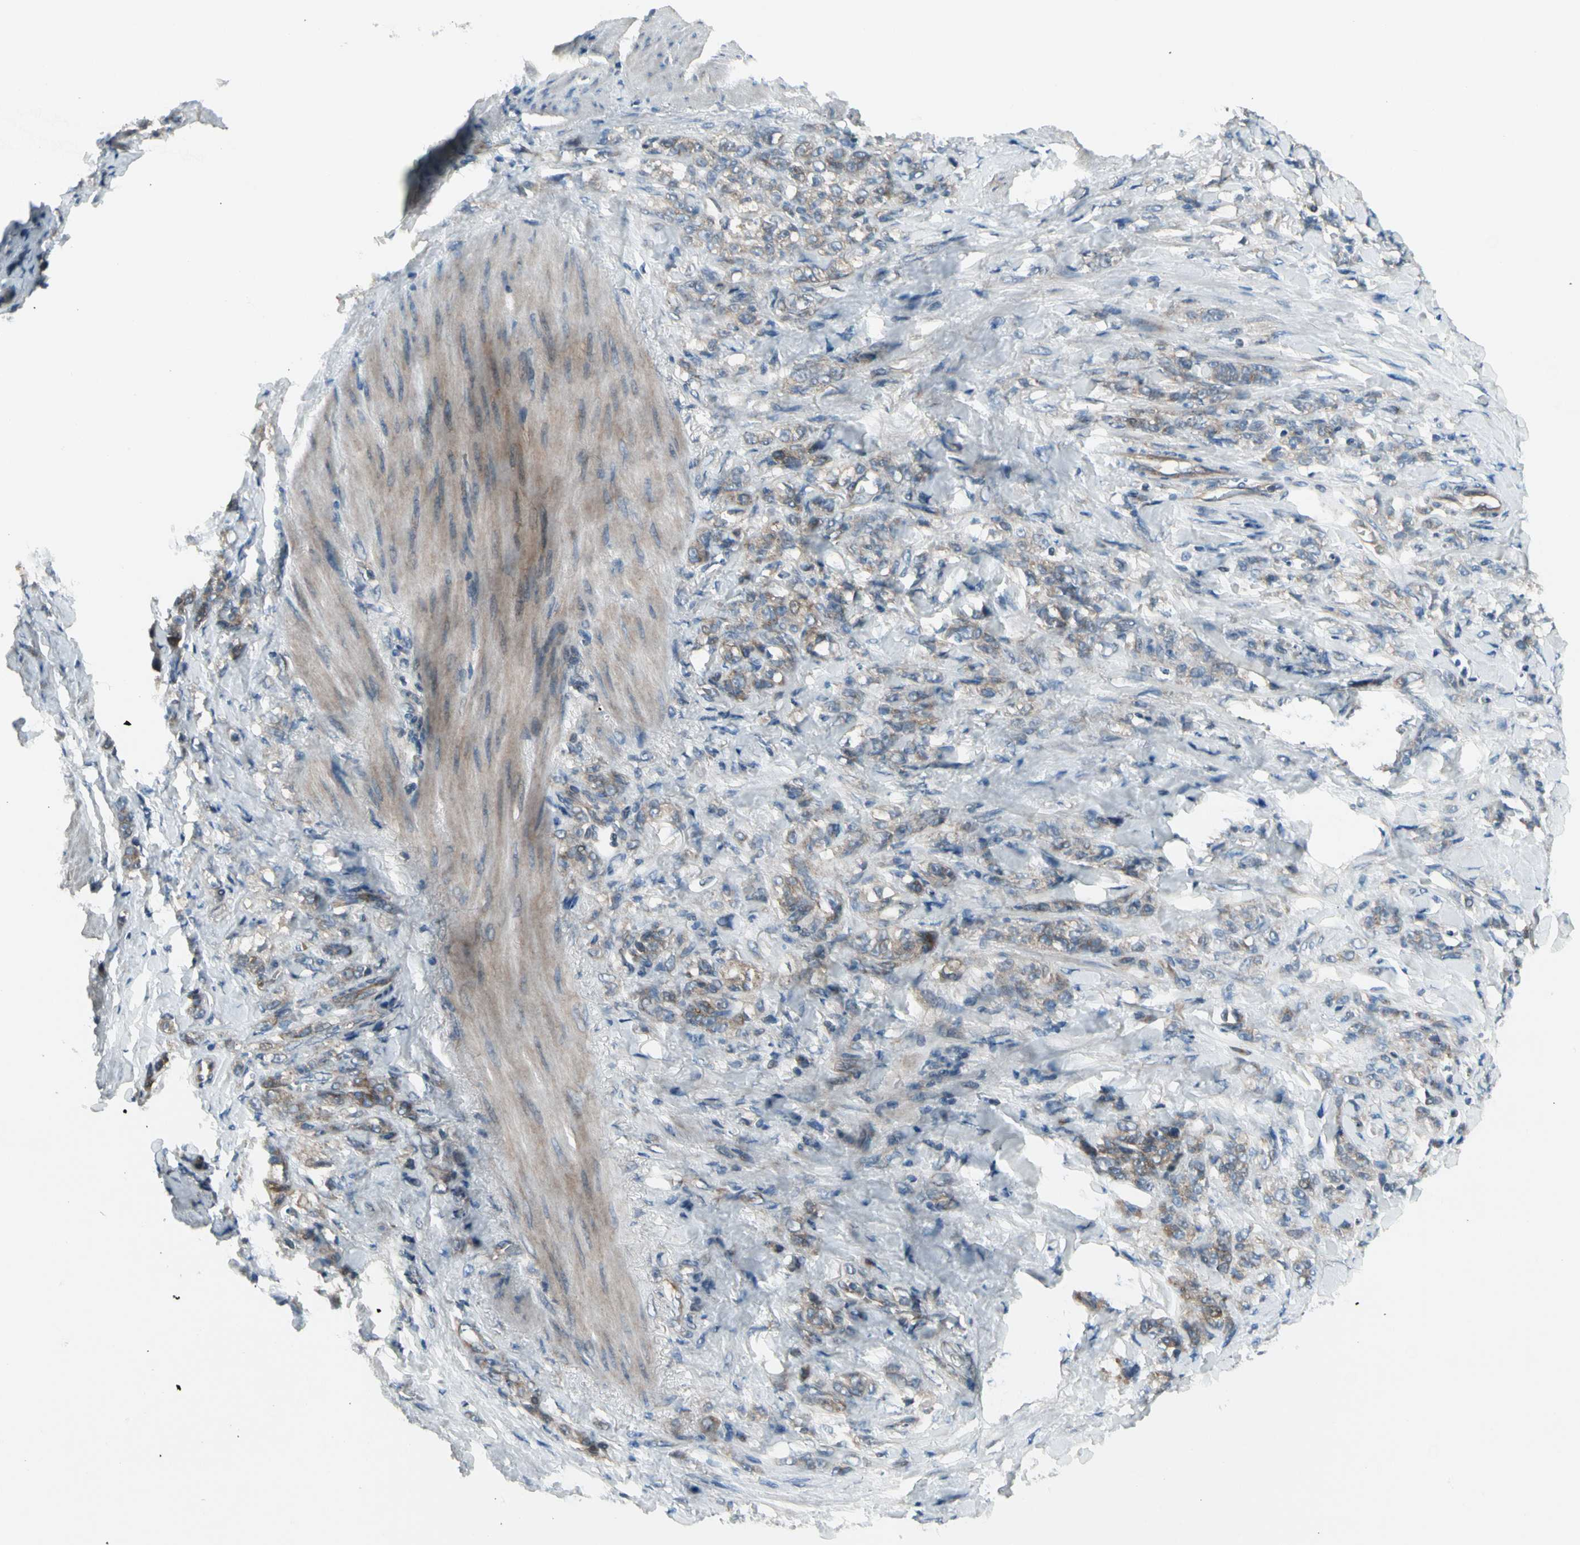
{"staining": {"intensity": "weak", "quantity": "25%-75%", "location": "cytoplasmic/membranous"}, "tissue": "stomach cancer", "cell_type": "Tumor cells", "image_type": "cancer", "snomed": [{"axis": "morphology", "description": "Adenocarcinoma, NOS"}, {"axis": "topography", "description": "Stomach"}], "caption": "DAB immunohistochemical staining of stomach cancer shows weak cytoplasmic/membranous protein positivity in approximately 25%-75% of tumor cells.", "gene": "PANK2", "patient": {"sex": "male", "age": 82}}